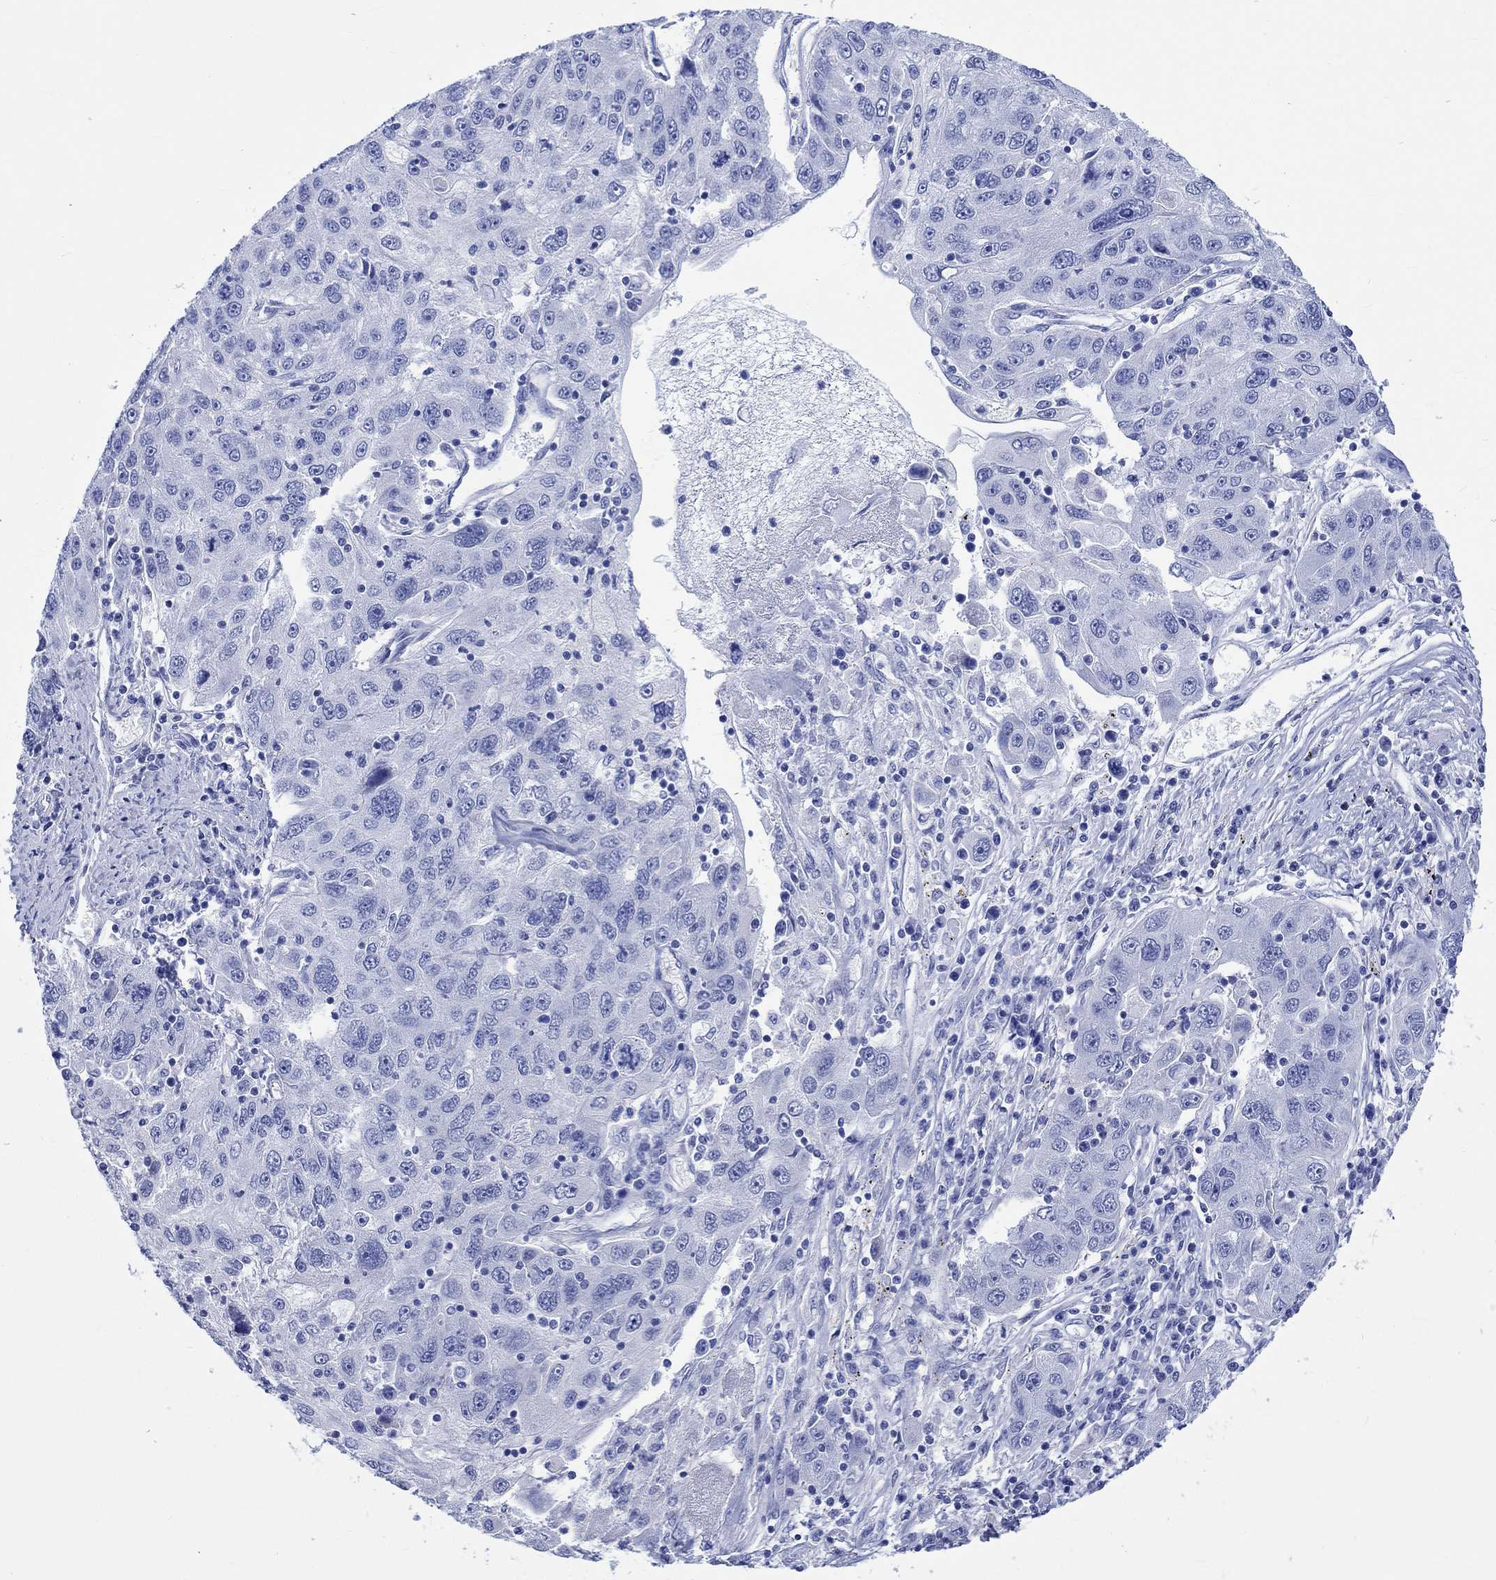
{"staining": {"intensity": "negative", "quantity": "none", "location": "none"}, "tissue": "stomach cancer", "cell_type": "Tumor cells", "image_type": "cancer", "snomed": [{"axis": "morphology", "description": "Adenocarcinoma, NOS"}, {"axis": "topography", "description": "Stomach"}], "caption": "Protein analysis of stomach cancer (adenocarcinoma) displays no significant staining in tumor cells. Brightfield microscopy of immunohistochemistry (IHC) stained with DAB (3,3'-diaminobenzidine) (brown) and hematoxylin (blue), captured at high magnification.", "gene": "KLHL33", "patient": {"sex": "male", "age": 56}}